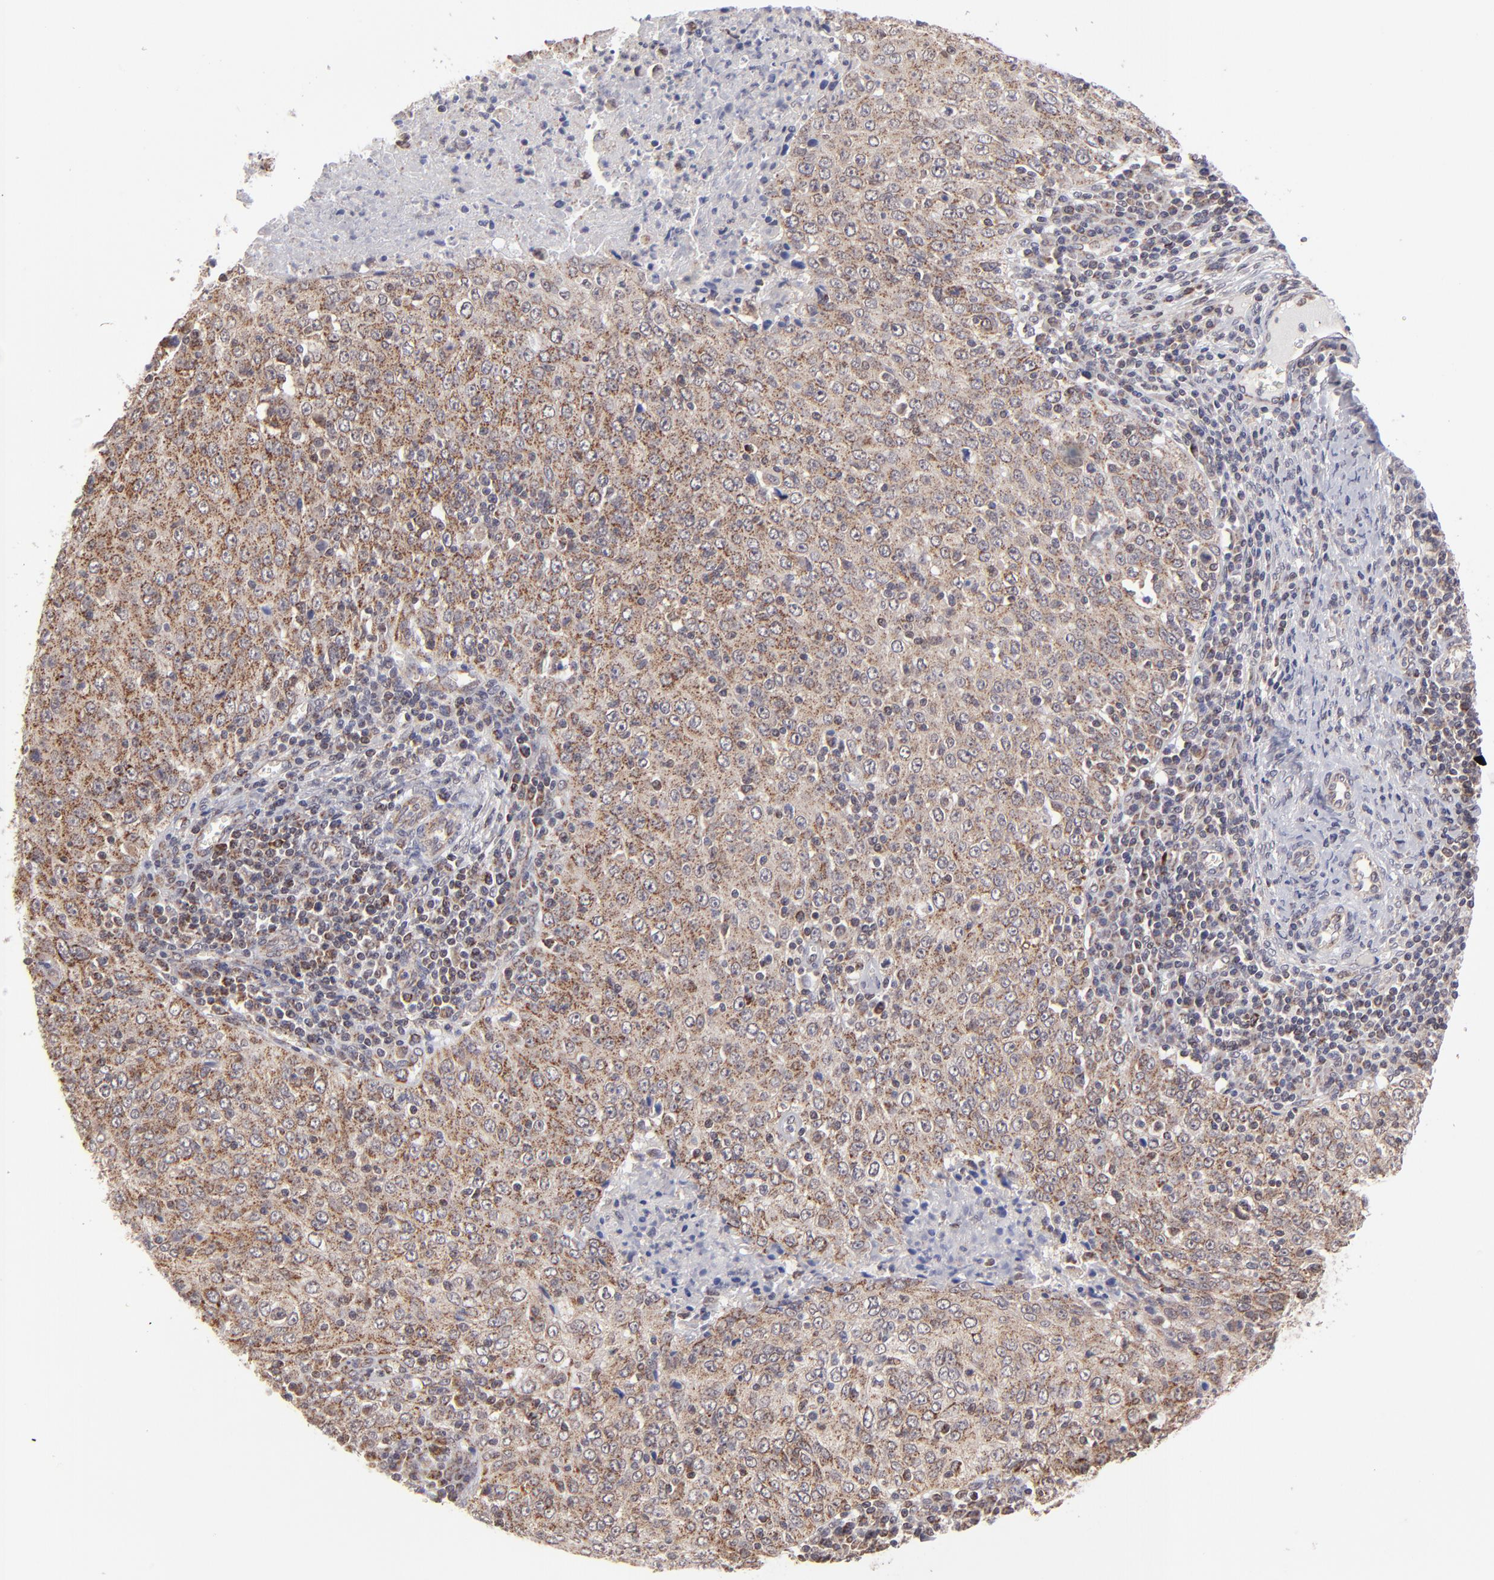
{"staining": {"intensity": "moderate", "quantity": ">75%", "location": "cytoplasmic/membranous"}, "tissue": "cervical cancer", "cell_type": "Tumor cells", "image_type": "cancer", "snomed": [{"axis": "morphology", "description": "Squamous cell carcinoma, NOS"}, {"axis": "topography", "description": "Cervix"}], "caption": "An image showing moderate cytoplasmic/membranous staining in approximately >75% of tumor cells in cervical cancer, as visualized by brown immunohistochemical staining.", "gene": "SLC15A1", "patient": {"sex": "female", "age": 27}}